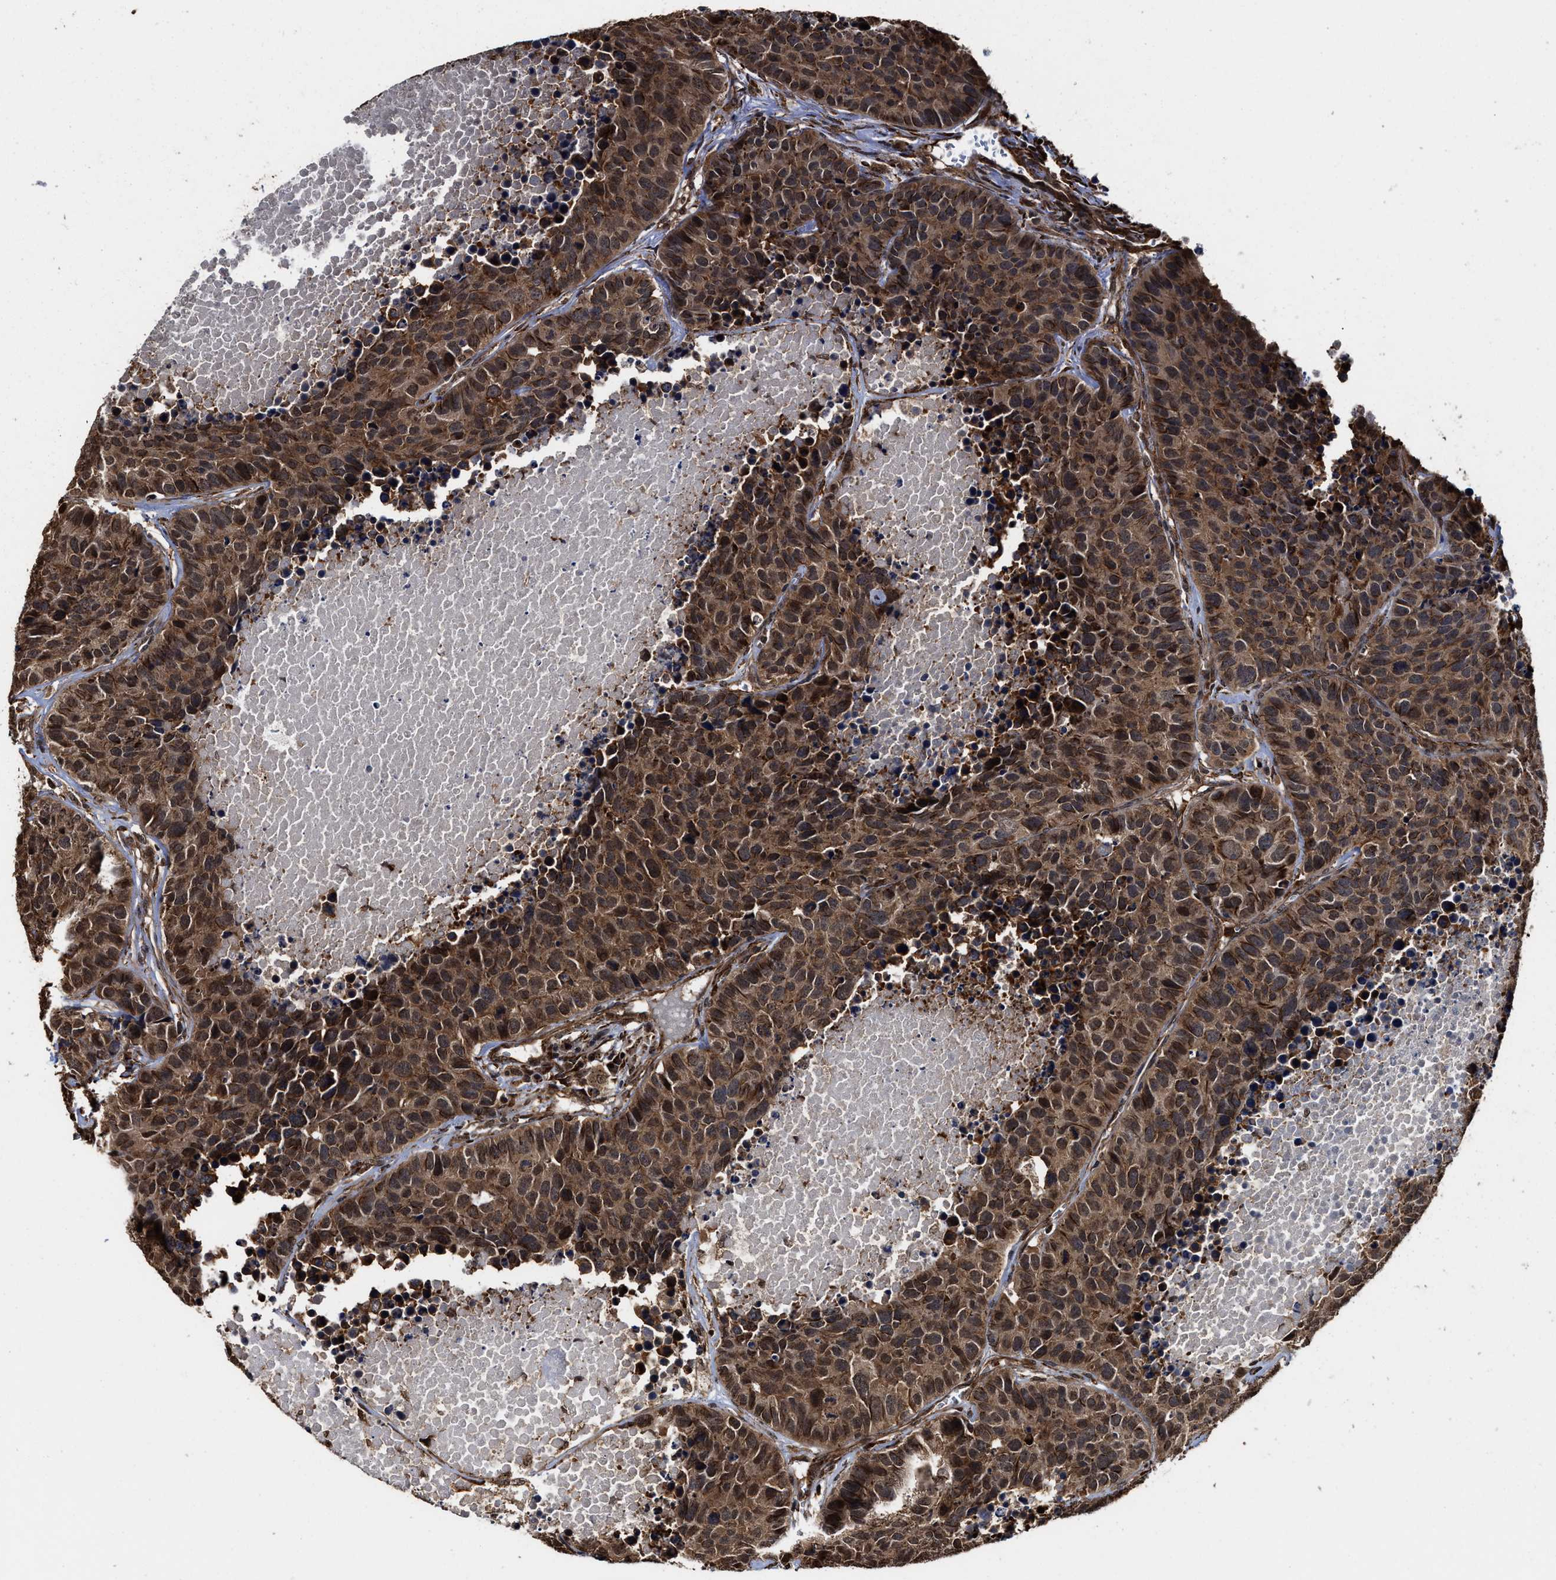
{"staining": {"intensity": "strong", "quantity": ">75%", "location": "cytoplasmic/membranous,nuclear"}, "tissue": "carcinoid", "cell_type": "Tumor cells", "image_type": "cancer", "snomed": [{"axis": "morphology", "description": "Carcinoid, malignant, NOS"}, {"axis": "topography", "description": "Lung"}], "caption": "Tumor cells demonstrate high levels of strong cytoplasmic/membranous and nuclear staining in about >75% of cells in malignant carcinoid.", "gene": "SEPTIN2", "patient": {"sex": "male", "age": 60}}